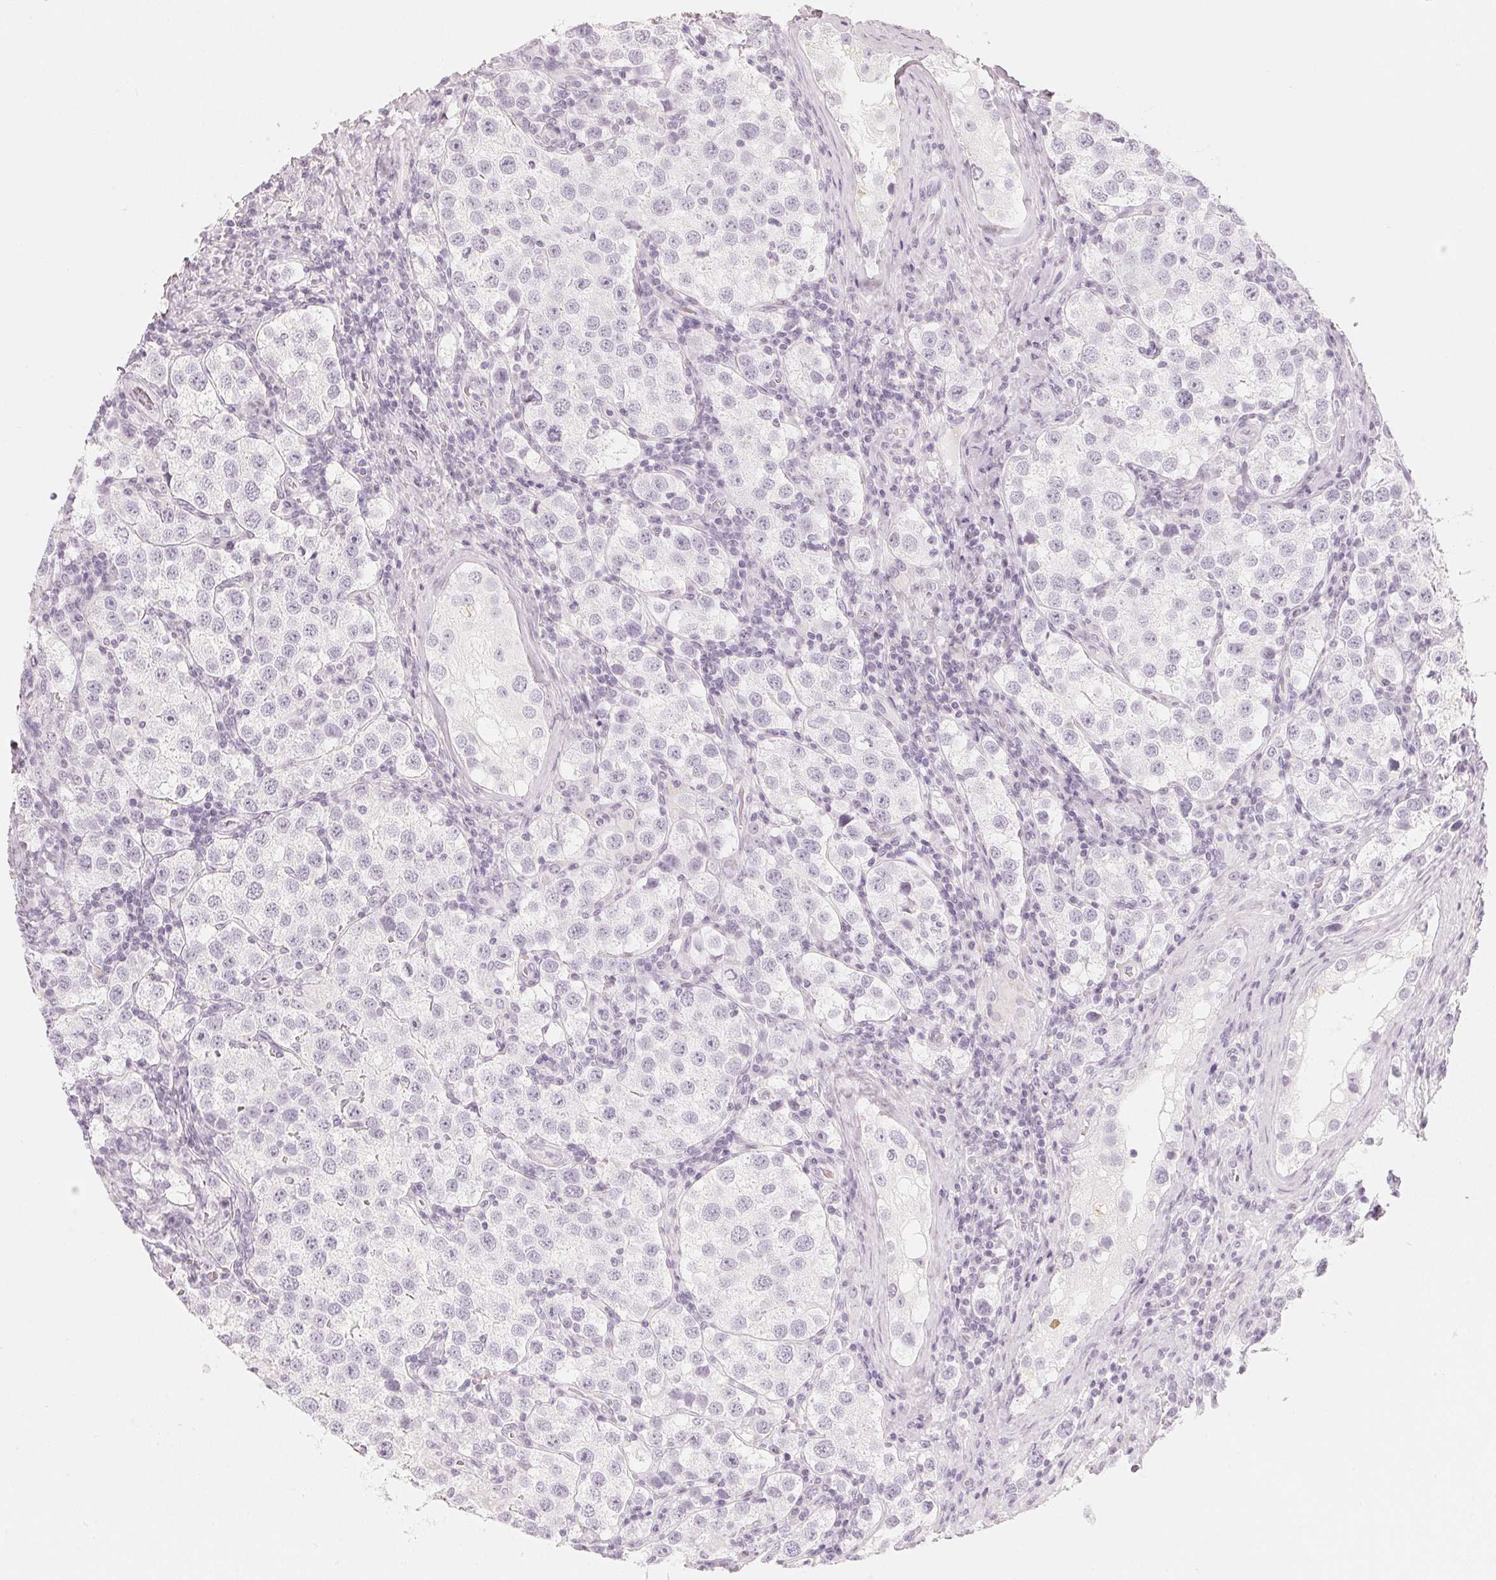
{"staining": {"intensity": "negative", "quantity": "none", "location": "none"}, "tissue": "testis cancer", "cell_type": "Tumor cells", "image_type": "cancer", "snomed": [{"axis": "morphology", "description": "Seminoma, NOS"}, {"axis": "topography", "description": "Testis"}], "caption": "Immunohistochemistry (IHC) micrograph of neoplastic tissue: human seminoma (testis) stained with DAB (3,3'-diaminobenzidine) demonstrates no significant protein expression in tumor cells.", "gene": "SLC22A8", "patient": {"sex": "male", "age": 37}}